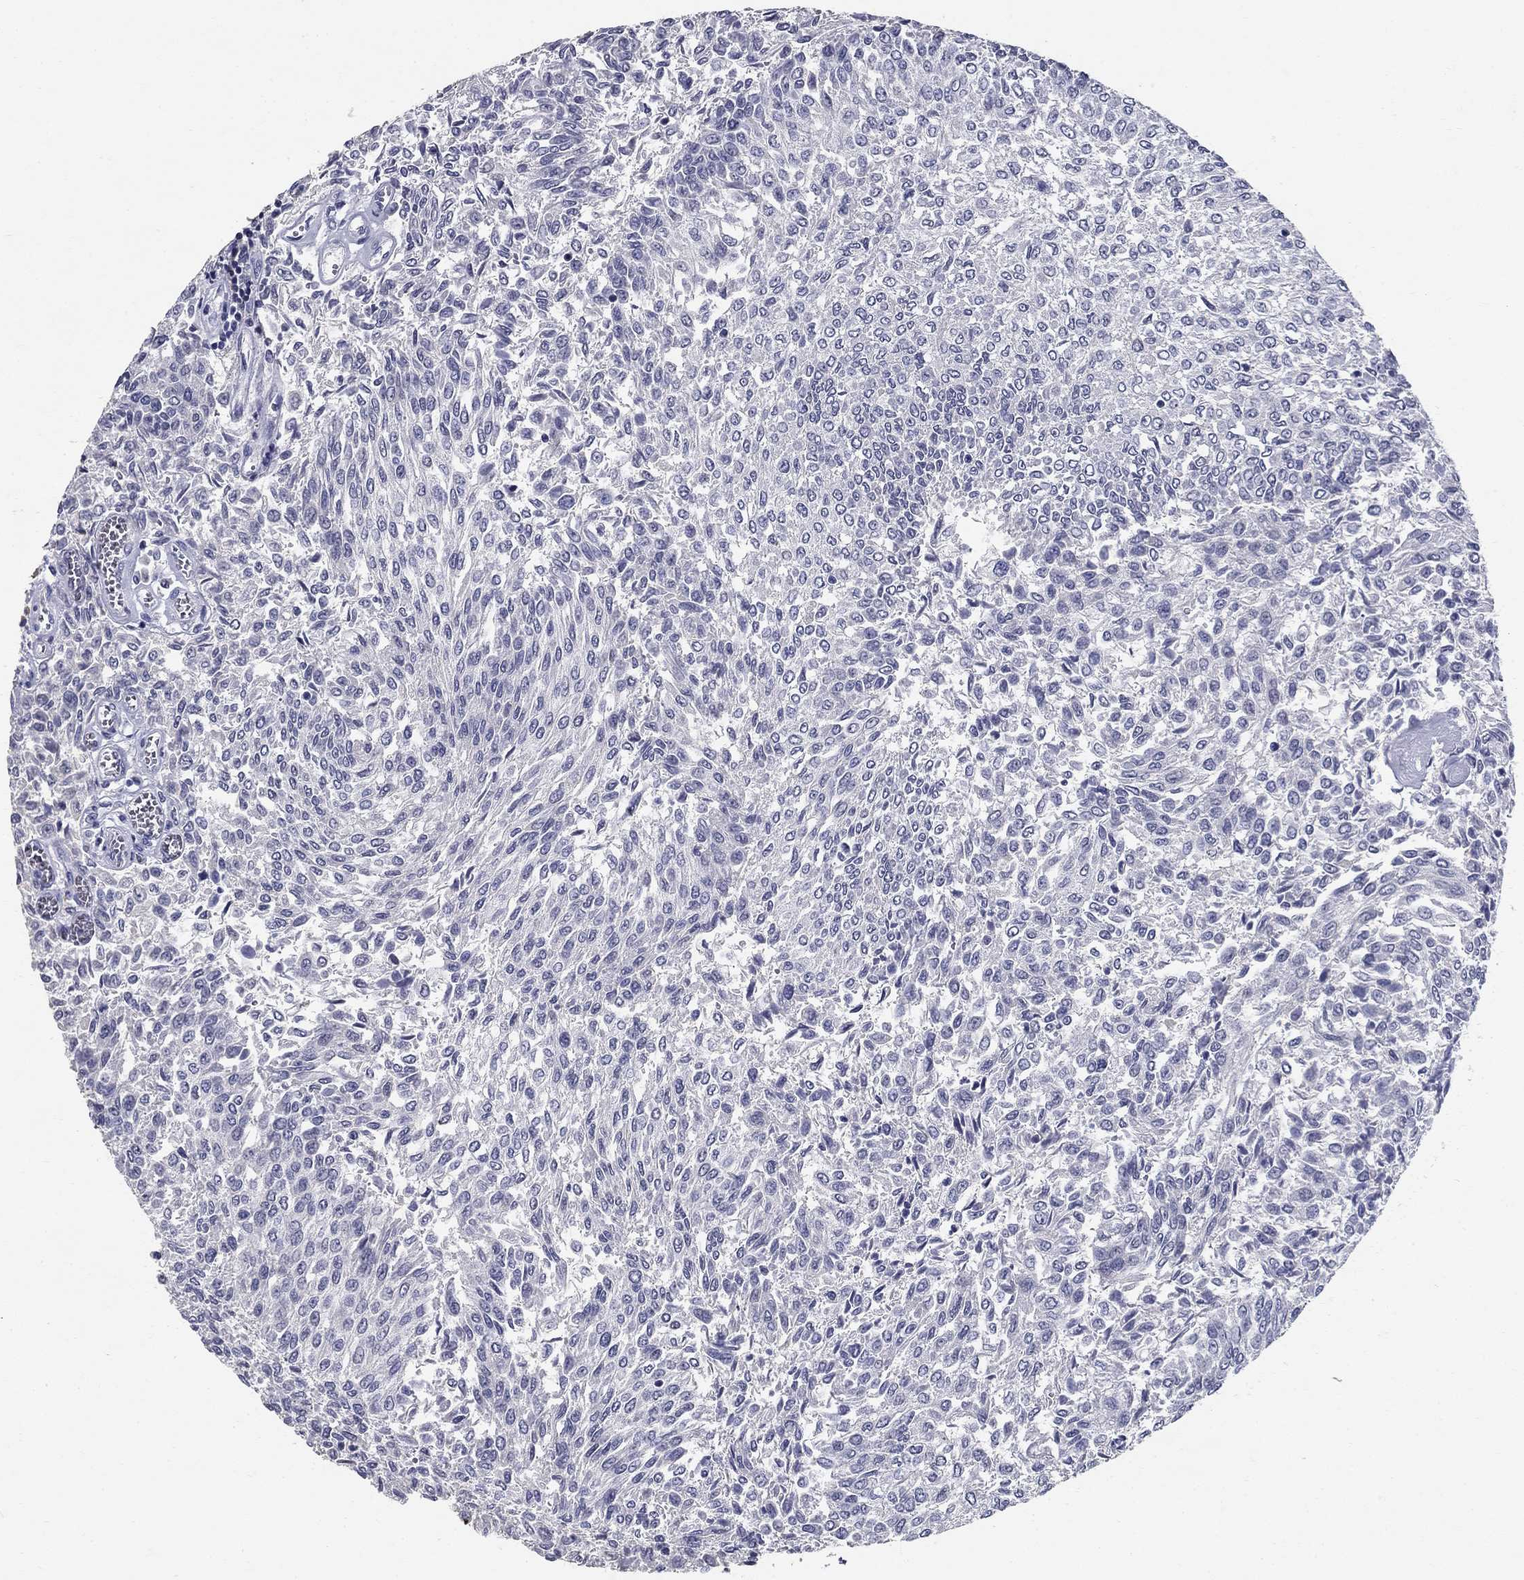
{"staining": {"intensity": "negative", "quantity": "none", "location": "none"}, "tissue": "urothelial cancer", "cell_type": "Tumor cells", "image_type": "cancer", "snomed": [{"axis": "morphology", "description": "Urothelial carcinoma, Low grade"}, {"axis": "topography", "description": "Urinary bladder"}], "caption": "The image exhibits no significant positivity in tumor cells of low-grade urothelial carcinoma.", "gene": "POMC", "patient": {"sex": "male", "age": 78}}